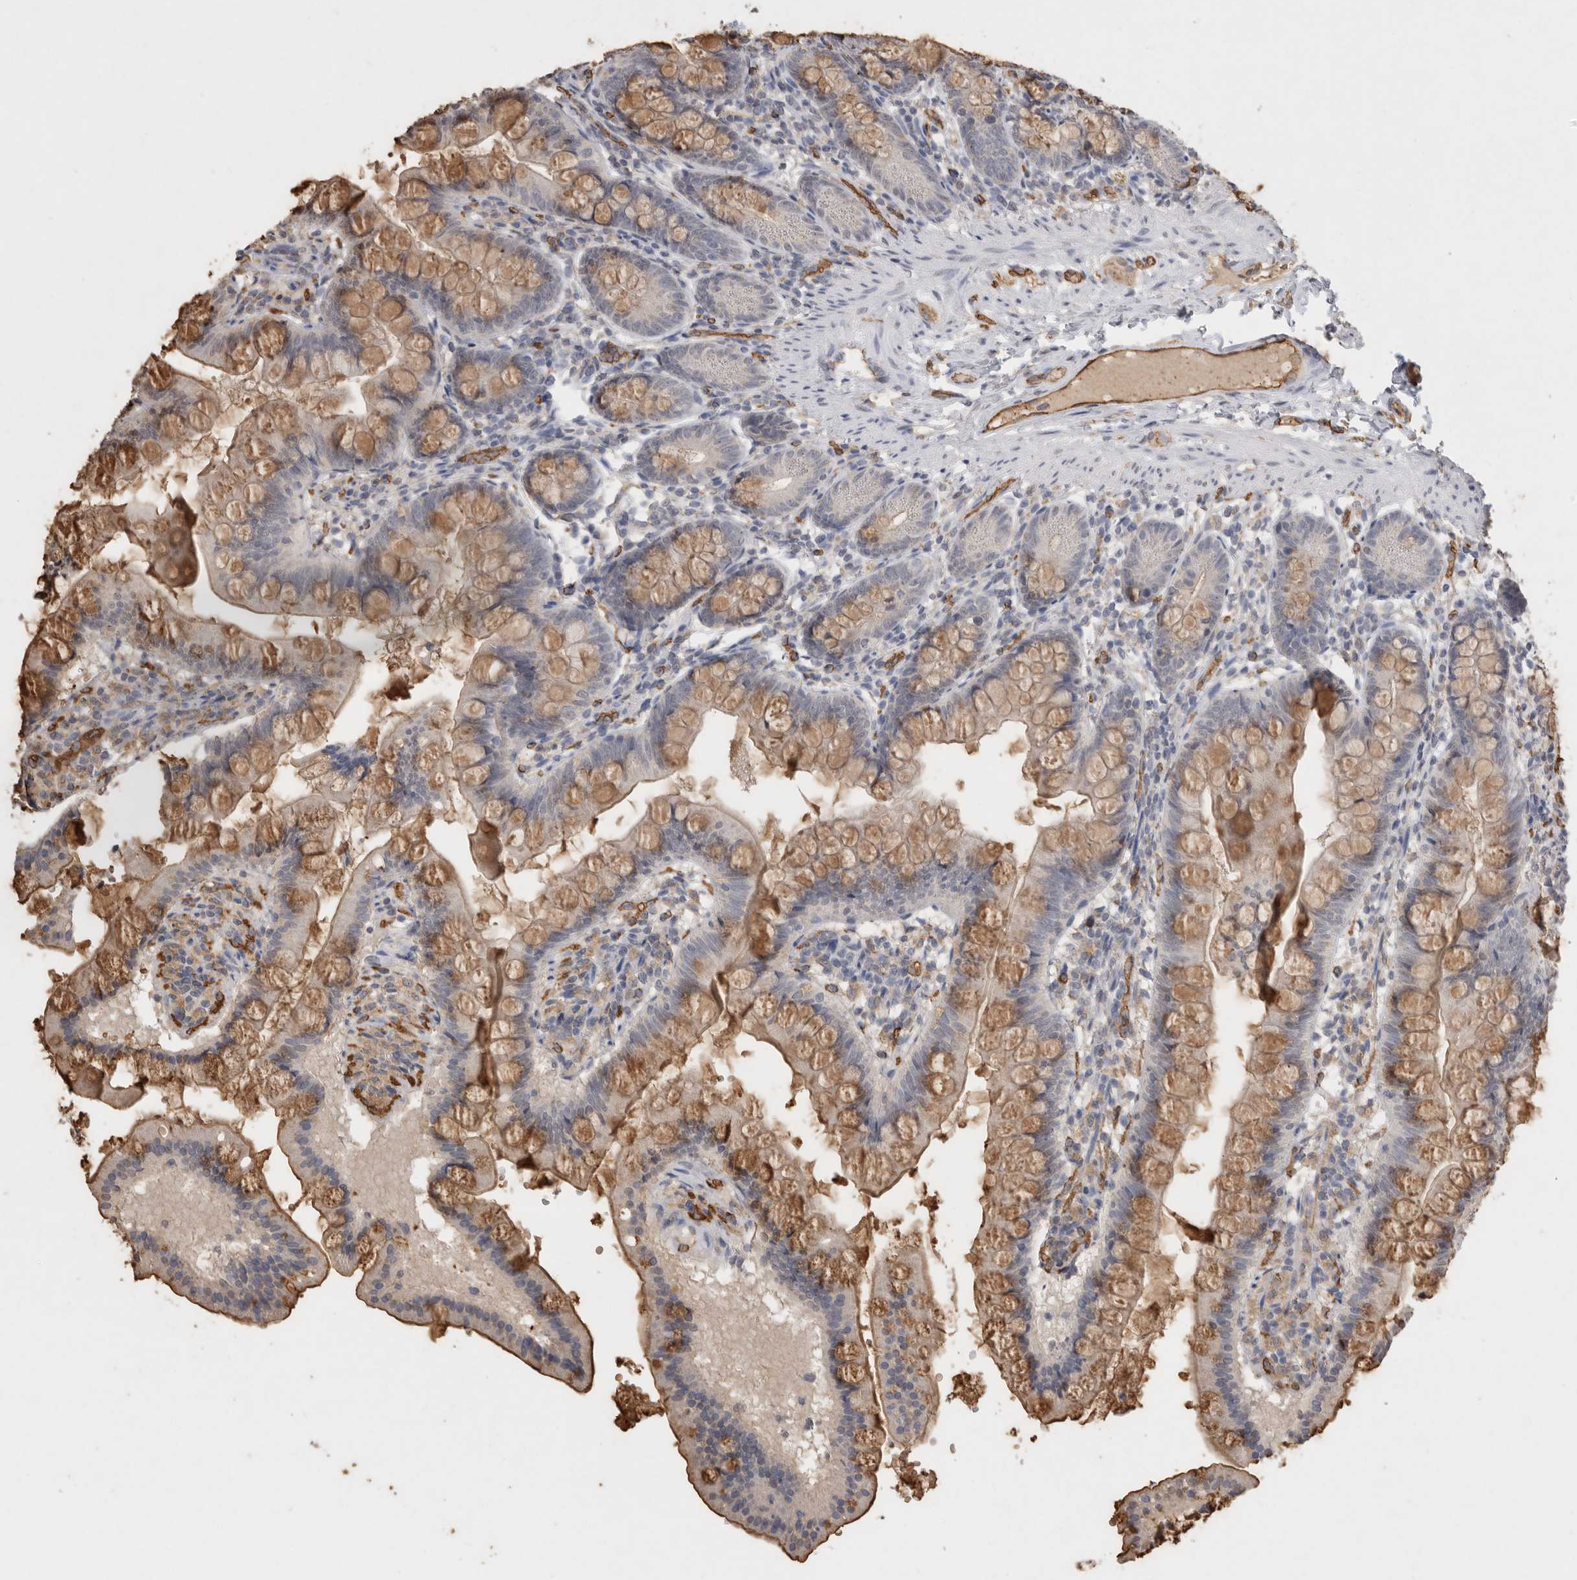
{"staining": {"intensity": "weak", "quantity": "<25%", "location": "cytoplasmic/membranous"}, "tissue": "small intestine", "cell_type": "Glandular cells", "image_type": "normal", "snomed": [{"axis": "morphology", "description": "Normal tissue, NOS"}, {"axis": "topography", "description": "Small intestine"}], "caption": "A photomicrograph of small intestine stained for a protein demonstrates no brown staining in glandular cells. (DAB IHC visualized using brightfield microscopy, high magnification).", "gene": "IL27", "patient": {"sex": "male", "age": 7}}